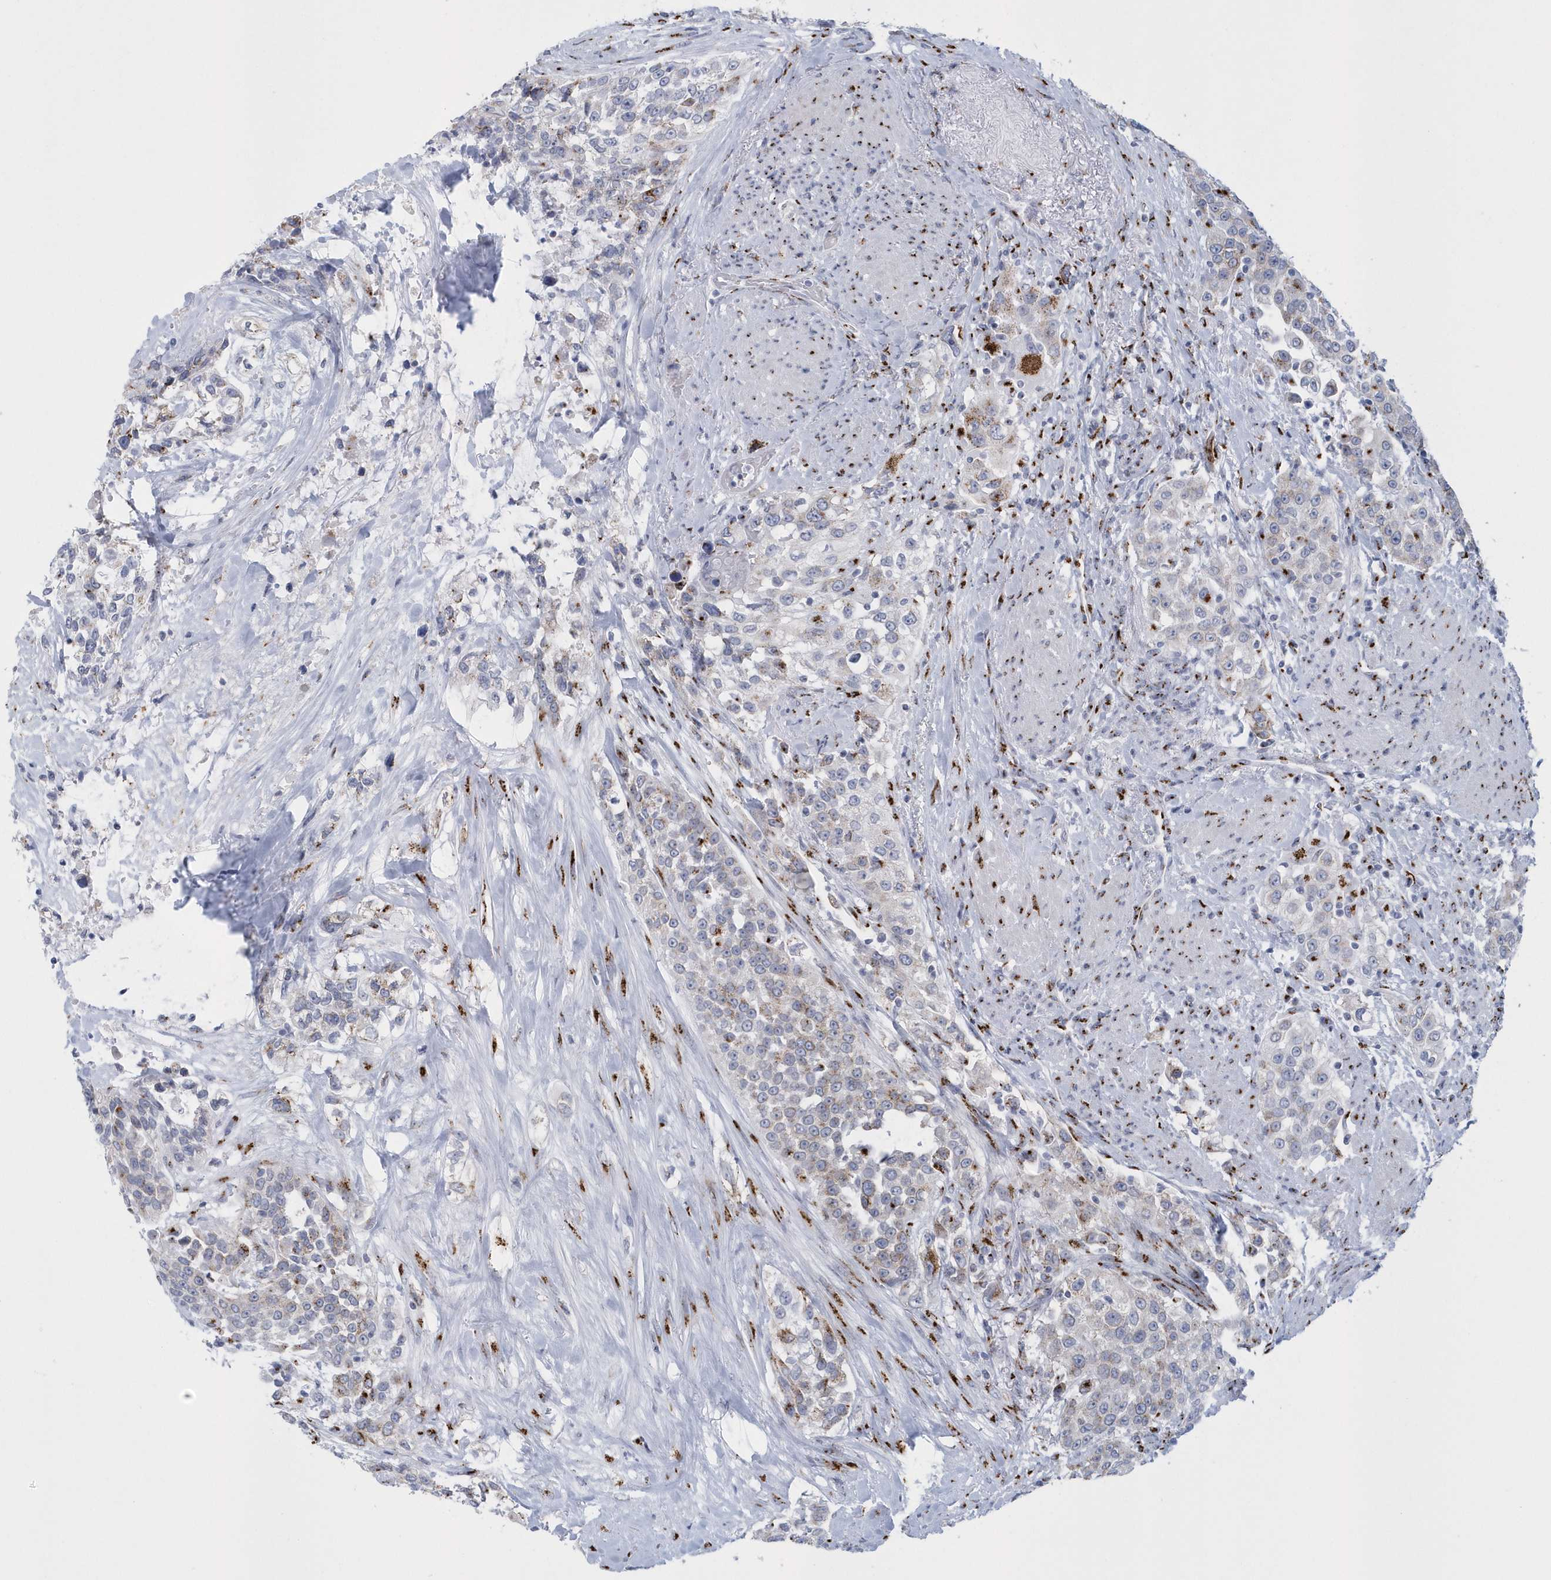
{"staining": {"intensity": "moderate", "quantity": "<25%", "location": "cytoplasmic/membranous"}, "tissue": "urothelial cancer", "cell_type": "Tumor cells", "image_type": "cancer", "snomed": [{"axis": "morphology", "description": "Urothelial carcinoma, High grade"}, {"axis": "topography", "description": "Urinary bladder"}], "caption": "High-power microscopy captured an immunohistochemistry histopathology image of urothelial cancer, revealing moderate cytoplasmic/membranous expression in approximately <25% of tumor cells.", "gene": "SLX9", "patient": {"sex": "female", "age": 80}}